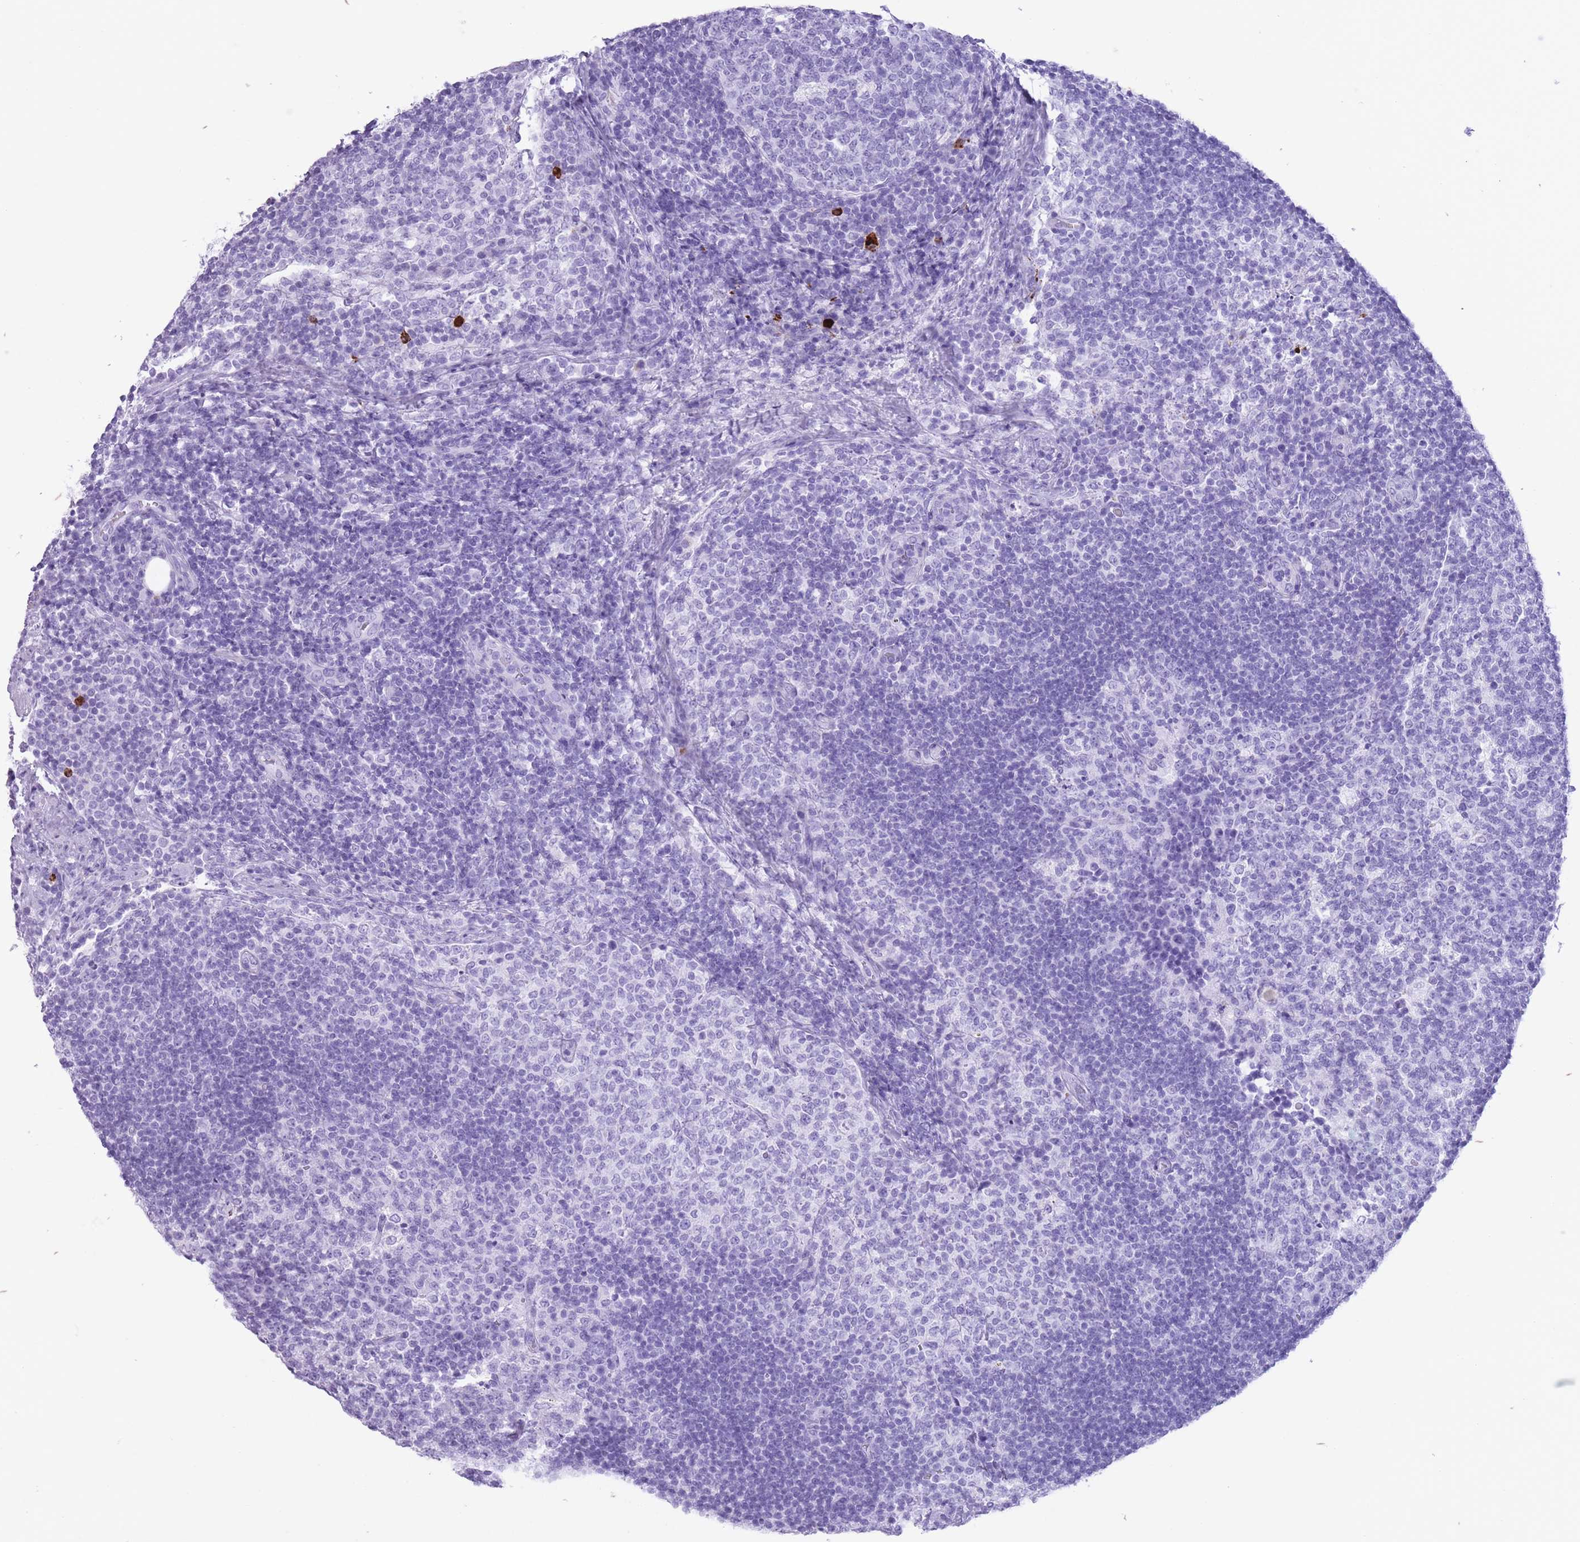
{"staining": {"intensity": "negative", "quantity": "none", "location": "none"}, "tissue": "lymph node", "cell_type": "Germinal center cells", "image_type": "normal", "snomed": [{"axis": "morphology", "description": "Normal tissue, NOS"}, {"axis": "topography", "description": "Lymph node"}], "caption": "A high-resolution micrograph shows immunohistochemistry (IHC) staining of benign lymph node, which demonstrates no significant expression in germinal center cells.", "gene": "OR4F16", "patient": {"sex": "female", "age": 31}}